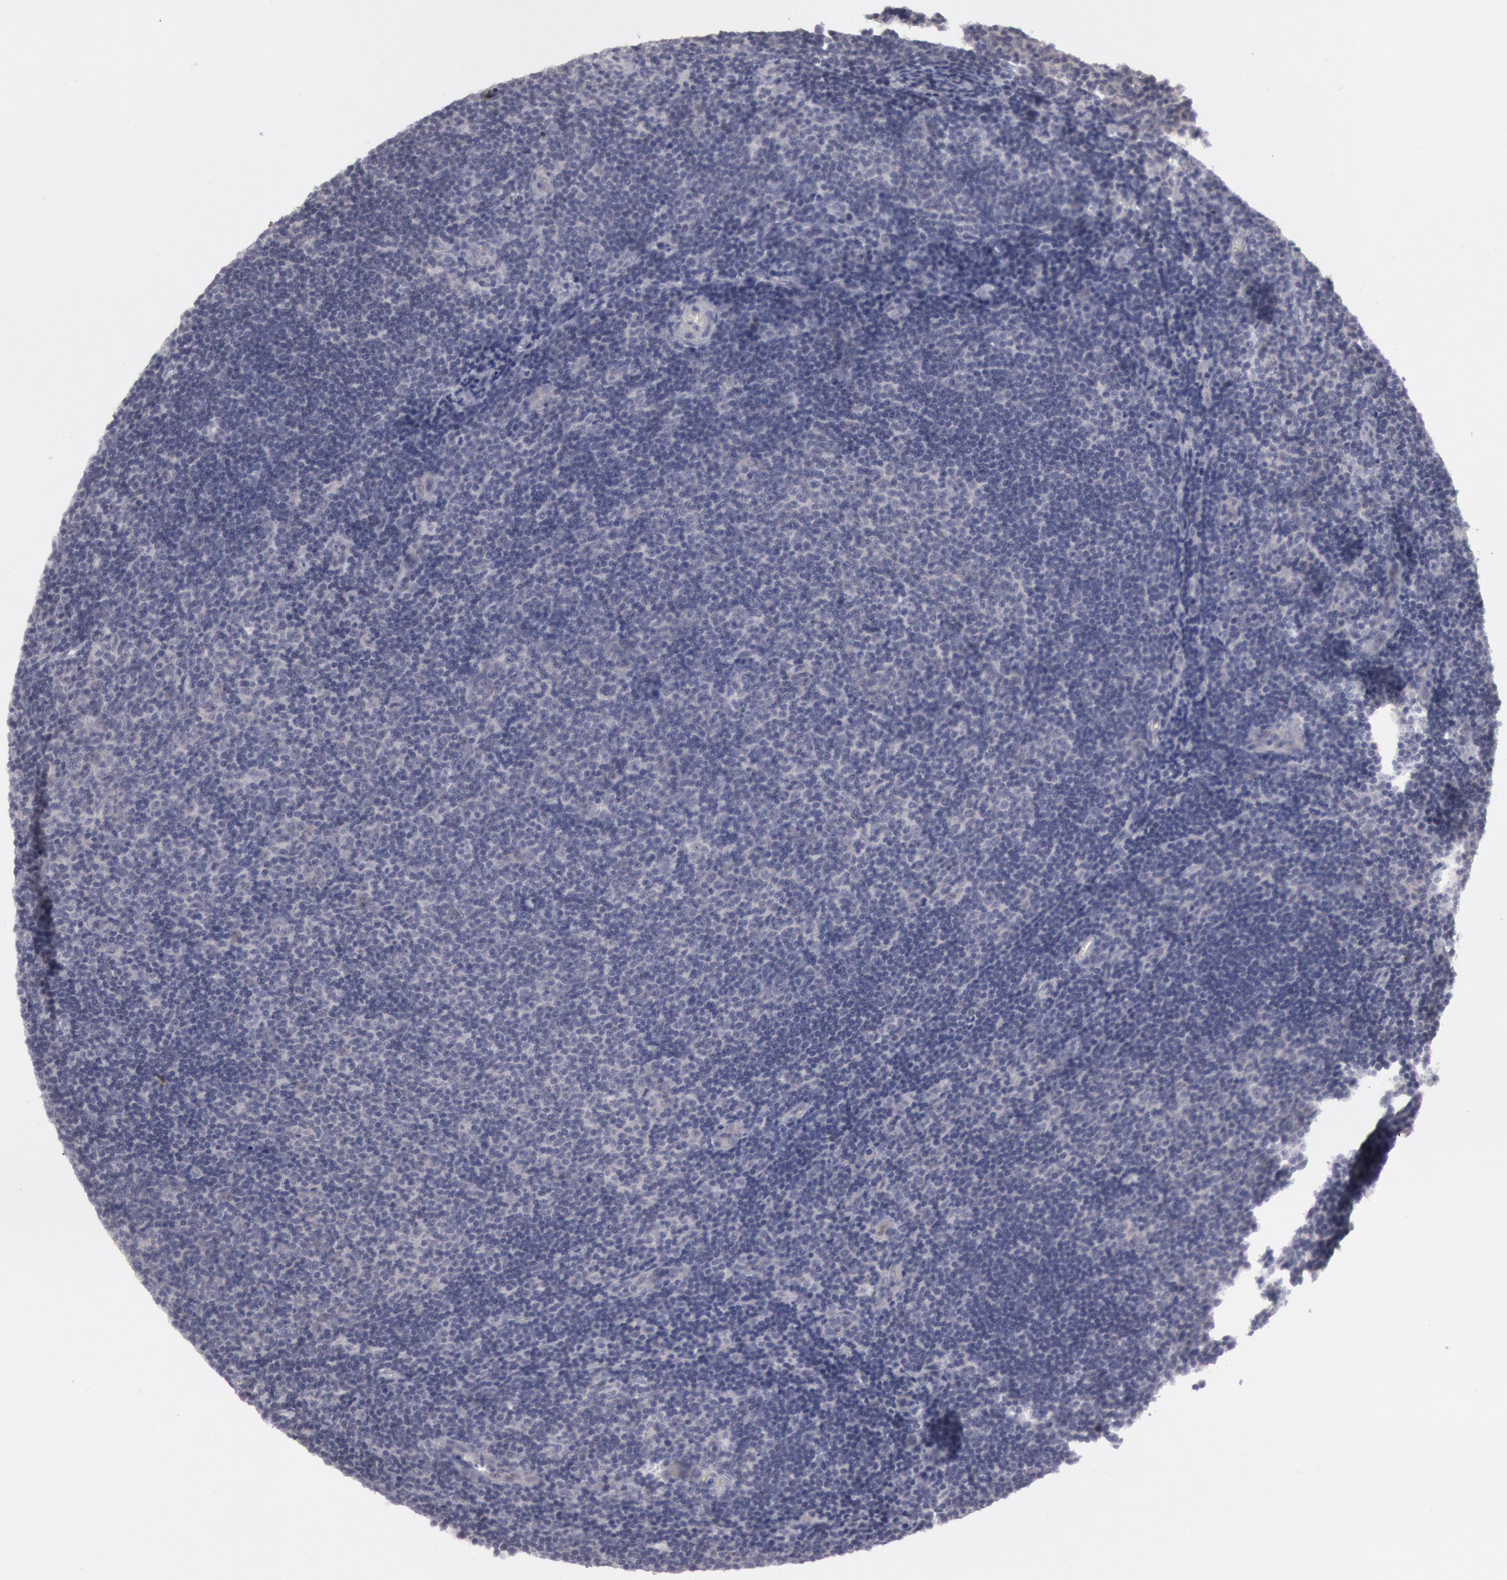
{"staining": {"intensity": "negative", "quantity": "none", "location": "none"}, "tissue": "lymphoma", "cell_type": "Tumor cells", "image_type": "cancer", "snomed": [{"axis": "morphology", "description": "Malignant lymphoma, non-Hodgkin's type, Low grade"}, {"axis": "topography", "description": "Lymph node"}], "caption": "DAB (3,3'-diaminobenzidine) immunohistochemical staining of low-grade malignant lymphoma, non-Hodgkin's type exhibits no significant positivity in tumor cells.", "gene": "JOSD1", "patient": {"sex": "male", "age": 49}}